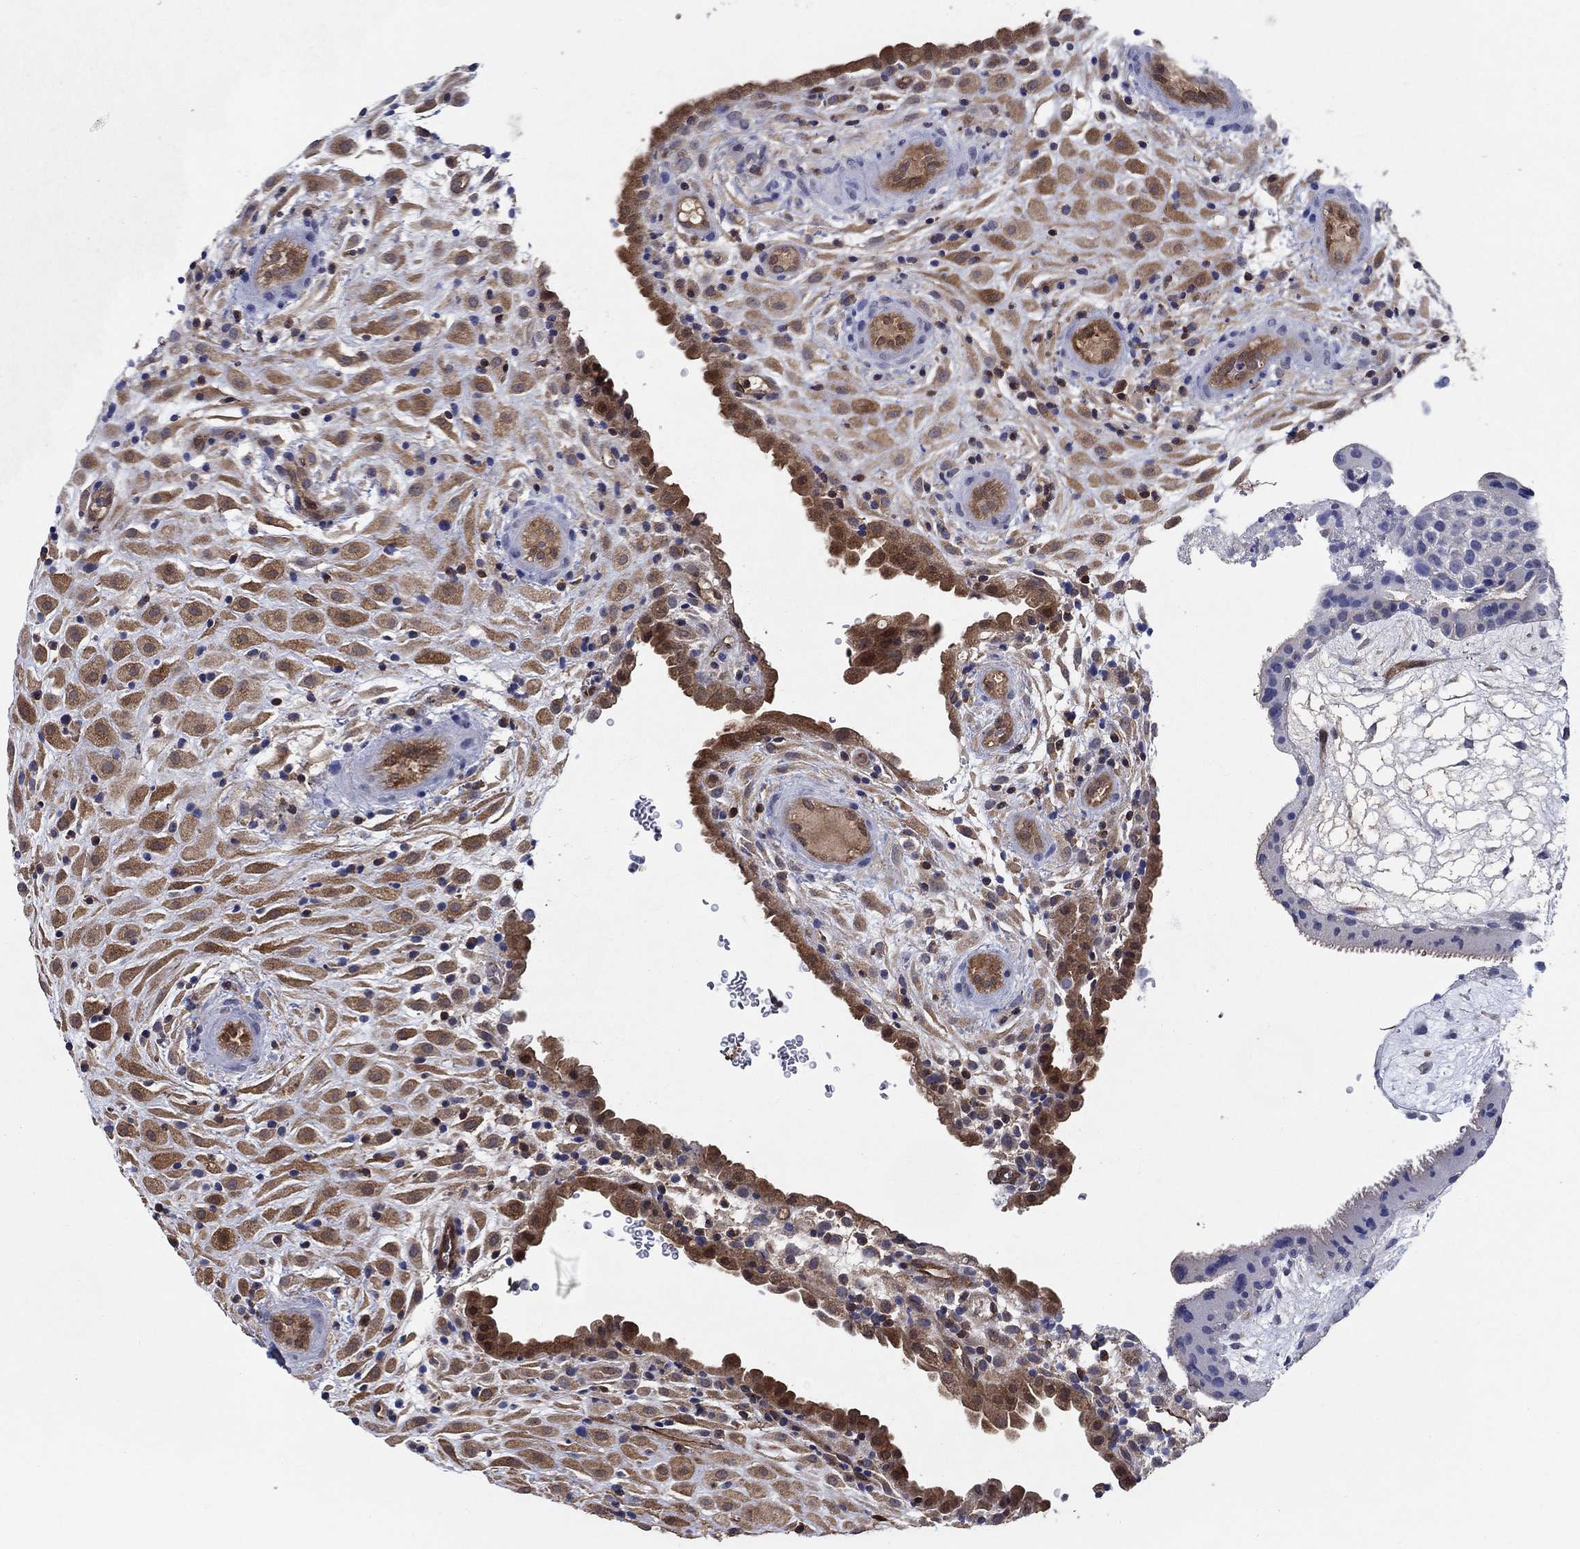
{"staining": {"intensity": "moderate", "quantity": ">75%", "location": "cytoplasmic/membranous"}, "tissue": "placenta", "cell_type": "Decidual cells", "image_type": "normal", "snomed": [{"axis": "morphology", "description": "Normal tissue, NOS"}, {"axis": "topography", "description": "Placenta"}], "caption": "Human placenta stained with a protein marker demonstrates moderate staining in decidual cells.", "gene": "AGFG2", "patient": {"sex": "female", "age": 19}}